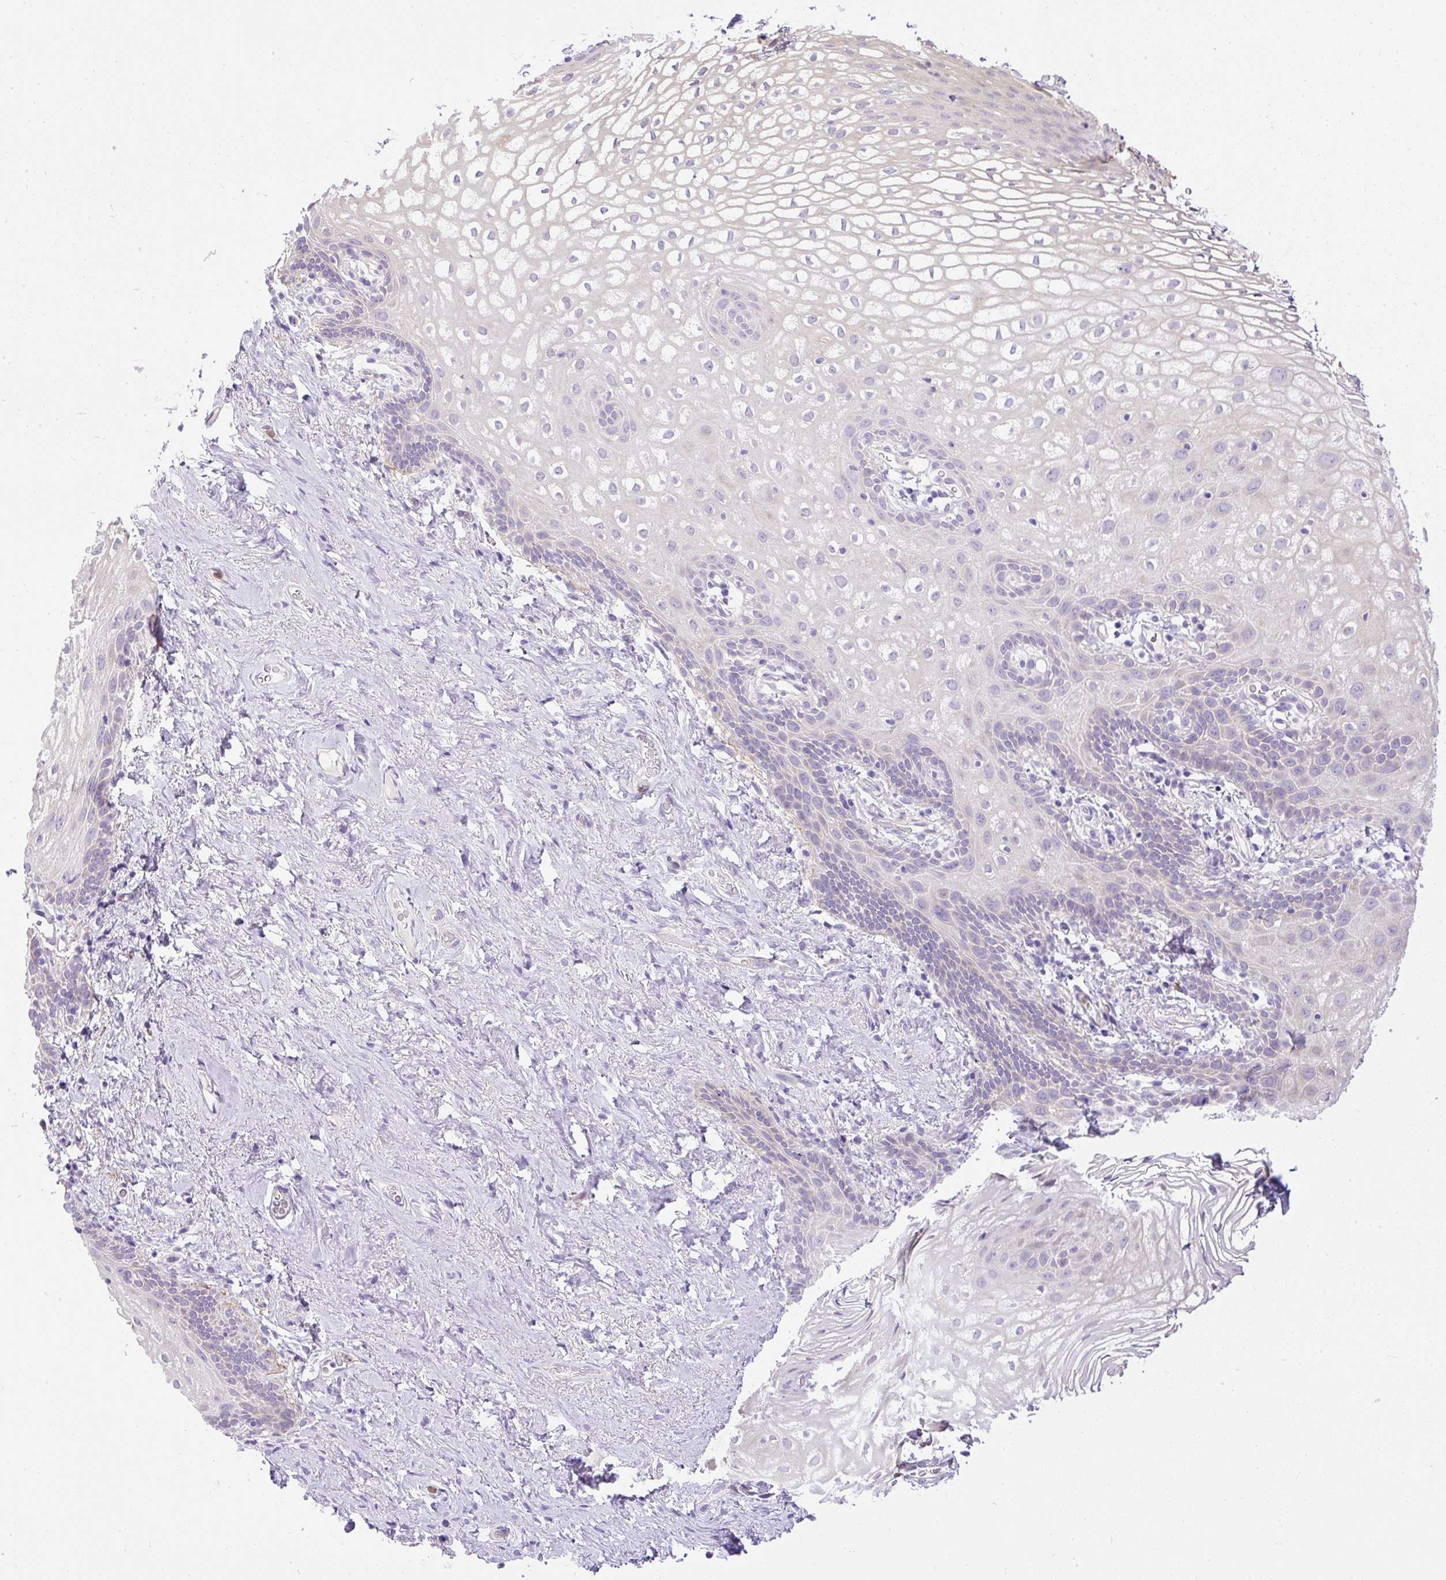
{"staining": {"intensity": "negative", "quantity": "none", "location": "none"}, "tissue": "vagina", "cell_type": "Squamous epithelial cells", "image_type": "normal", "snomed": [{"axis": "morphology", "description": "Normal tissue, NOS"}, {"axis": "topography", "description": "Vagina"}, {"axis": "topography", "description": "Peripheral nerve tissue"}], "caption": "High power microscopy image of an immunohistochemistry image of unremarkable vagina, revealing no significant positivity in squamous epithelial cells. (DAB (3,3'-diaminobenzidine) IHC with hematoxylin counter stain).", "gene": "CFAP47", "patient": {"sex": "female", "age": 71}}